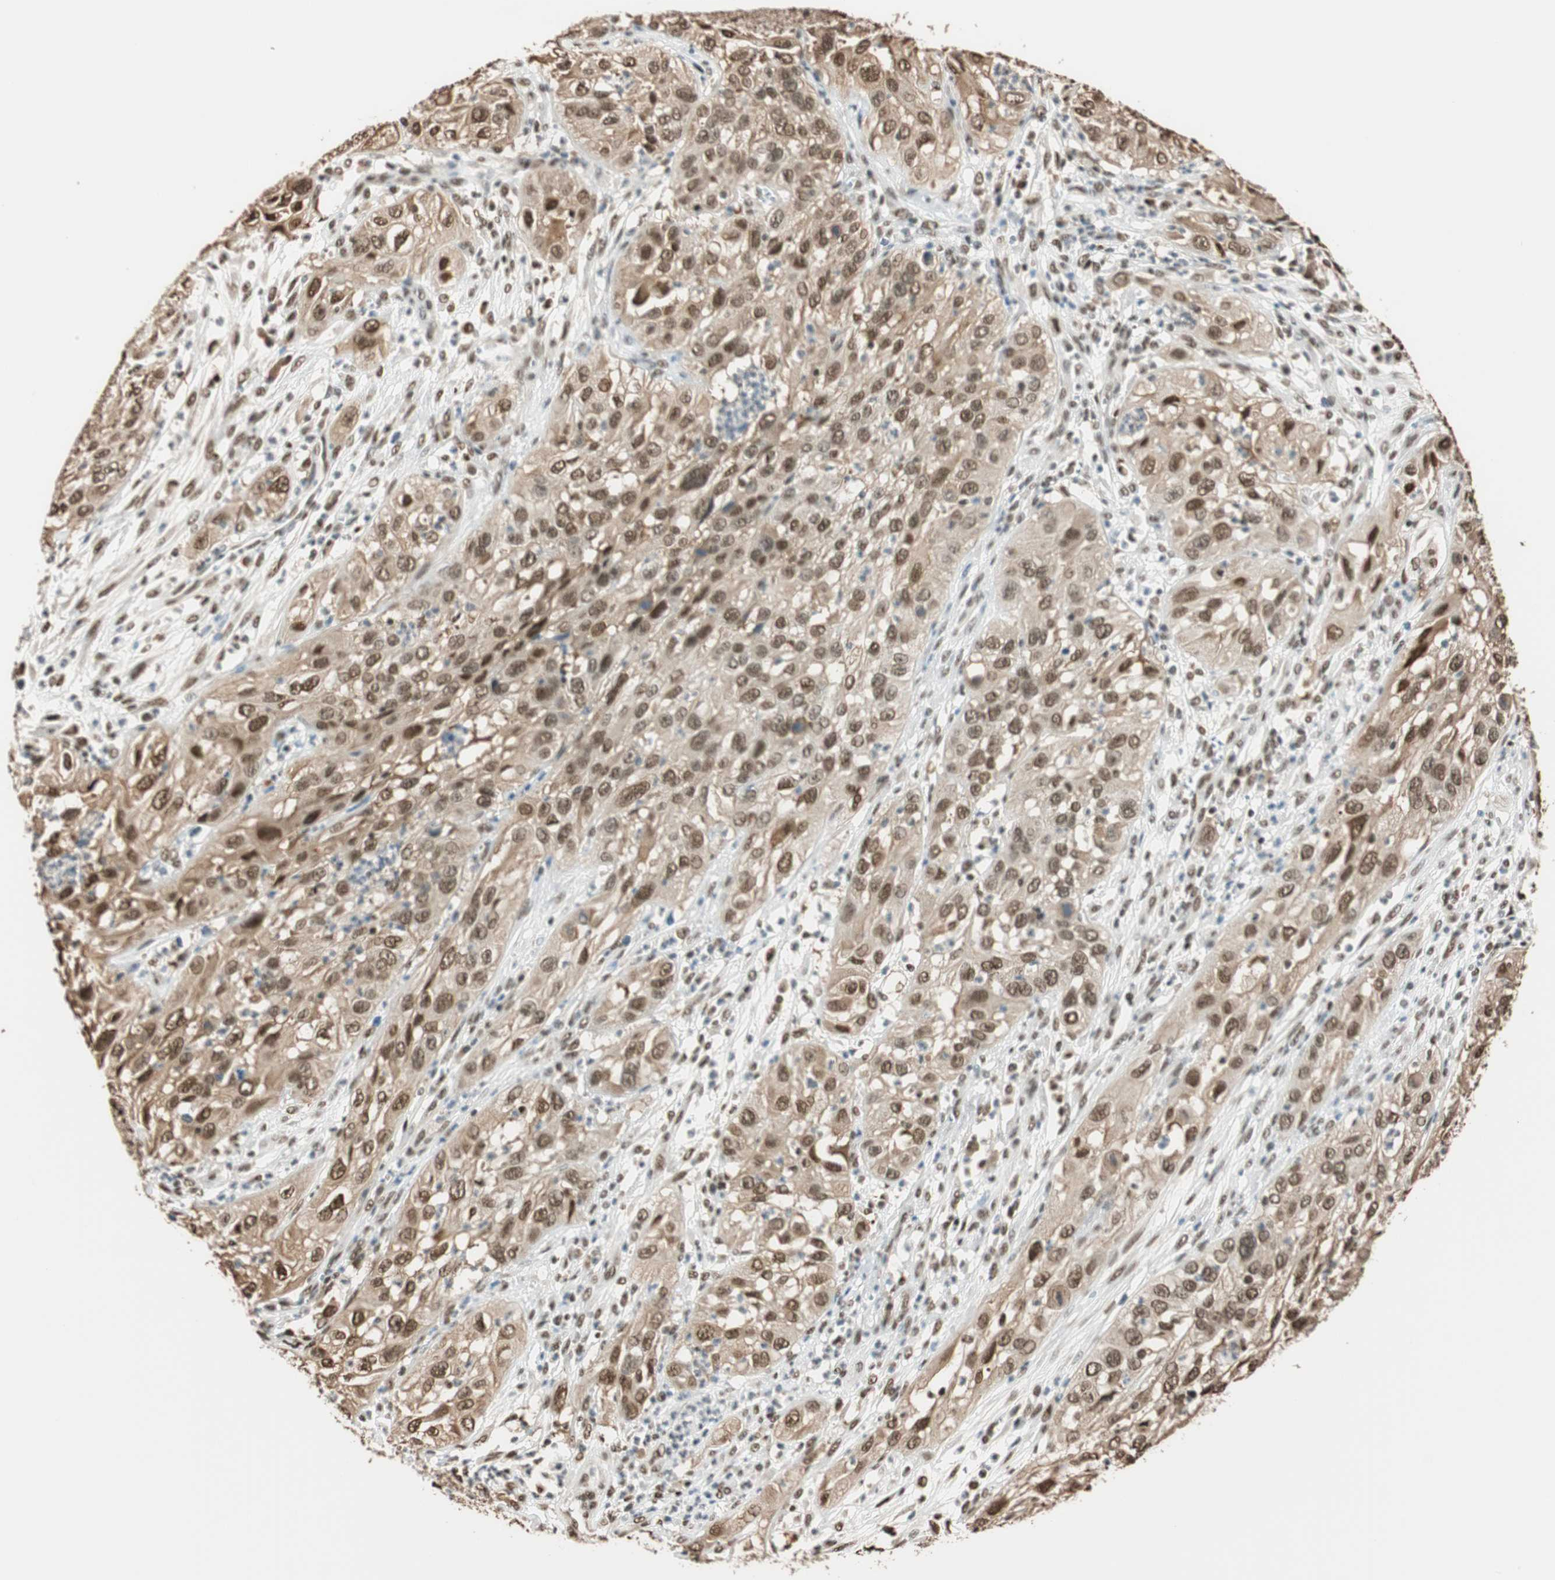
{"staining": {"intensity": "moderate", "quantity": "25%-75%", "location": "cytoplasmic/membranous,nuclear"}, "tissue": "cervical cancer", "cell_type": "Tumor cells", "image_type": "cancer", "snomed": [{"axis": "morphology", "description": "Squamous cell carcinoma, NOS"}, {"axis": "topography", "description": "Cervix"}], "caption": "This image shows cervical cancer (squamous cell carcinoma) stained with immunohistochemistry to label a protein in brown. The cytoplasmic/membranous and nuclear of tumor cells show moderate positivity for the protein. Nuclei are counter-stained blue.", "gene": "FANCG", "patient": {"sex": "female", "age": 32}}